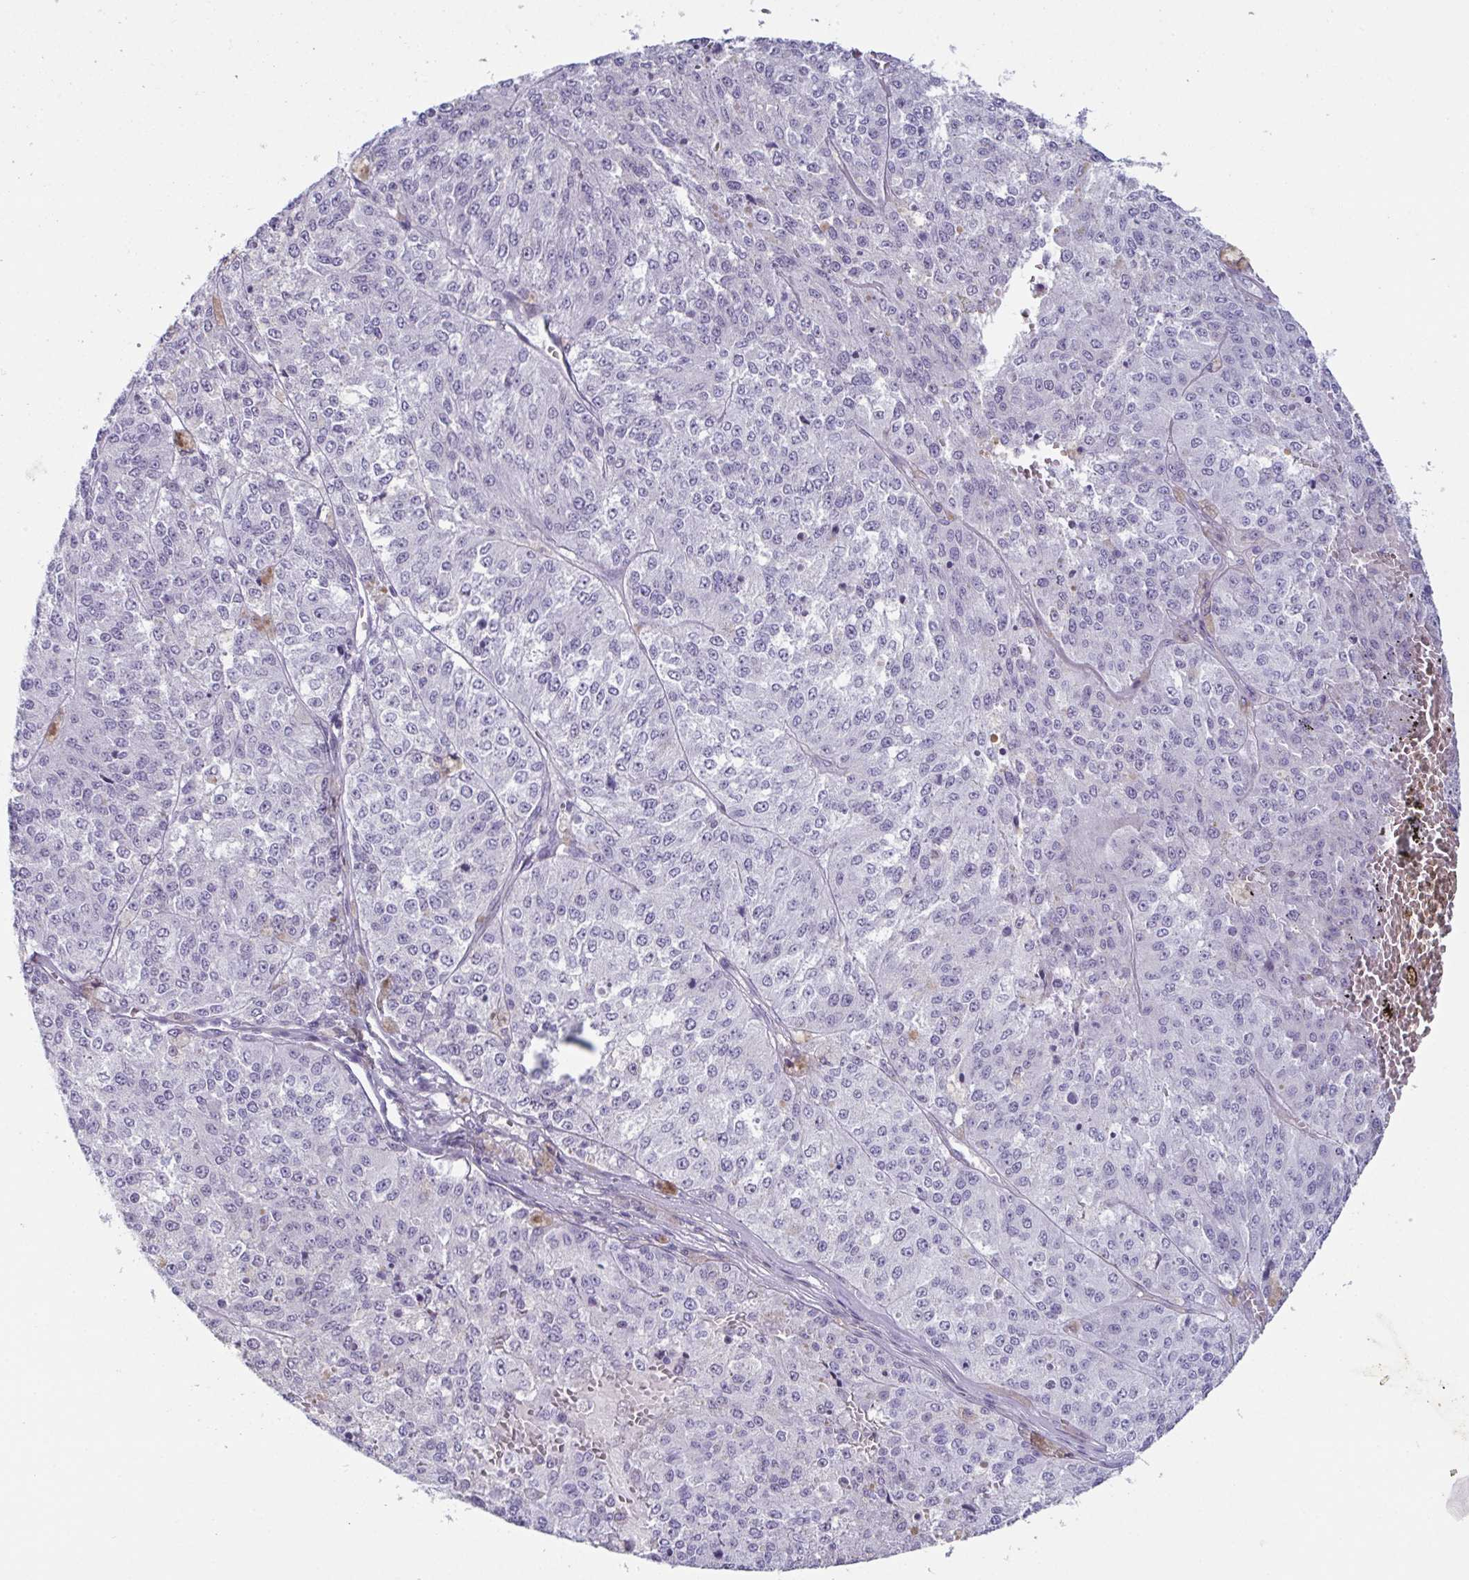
{"staining": {"intensity": "negative", "quantity": "none", "location": "none"}, "tissue": "melanoma", "cell_type": "Tumor cells", "image_type": "cancer", "snomed": [{"axis": "morphology", "description": "Malignant melanoma, Metastatic site"}, {"axis": "topography", "description": "Lymph node"}], "caption": "Tumor cells are negative for brown protein staining in malignant melanoma (metastatic site).", "gene": "OR5P3", "patient": {"sex": "female", "age": 64}}